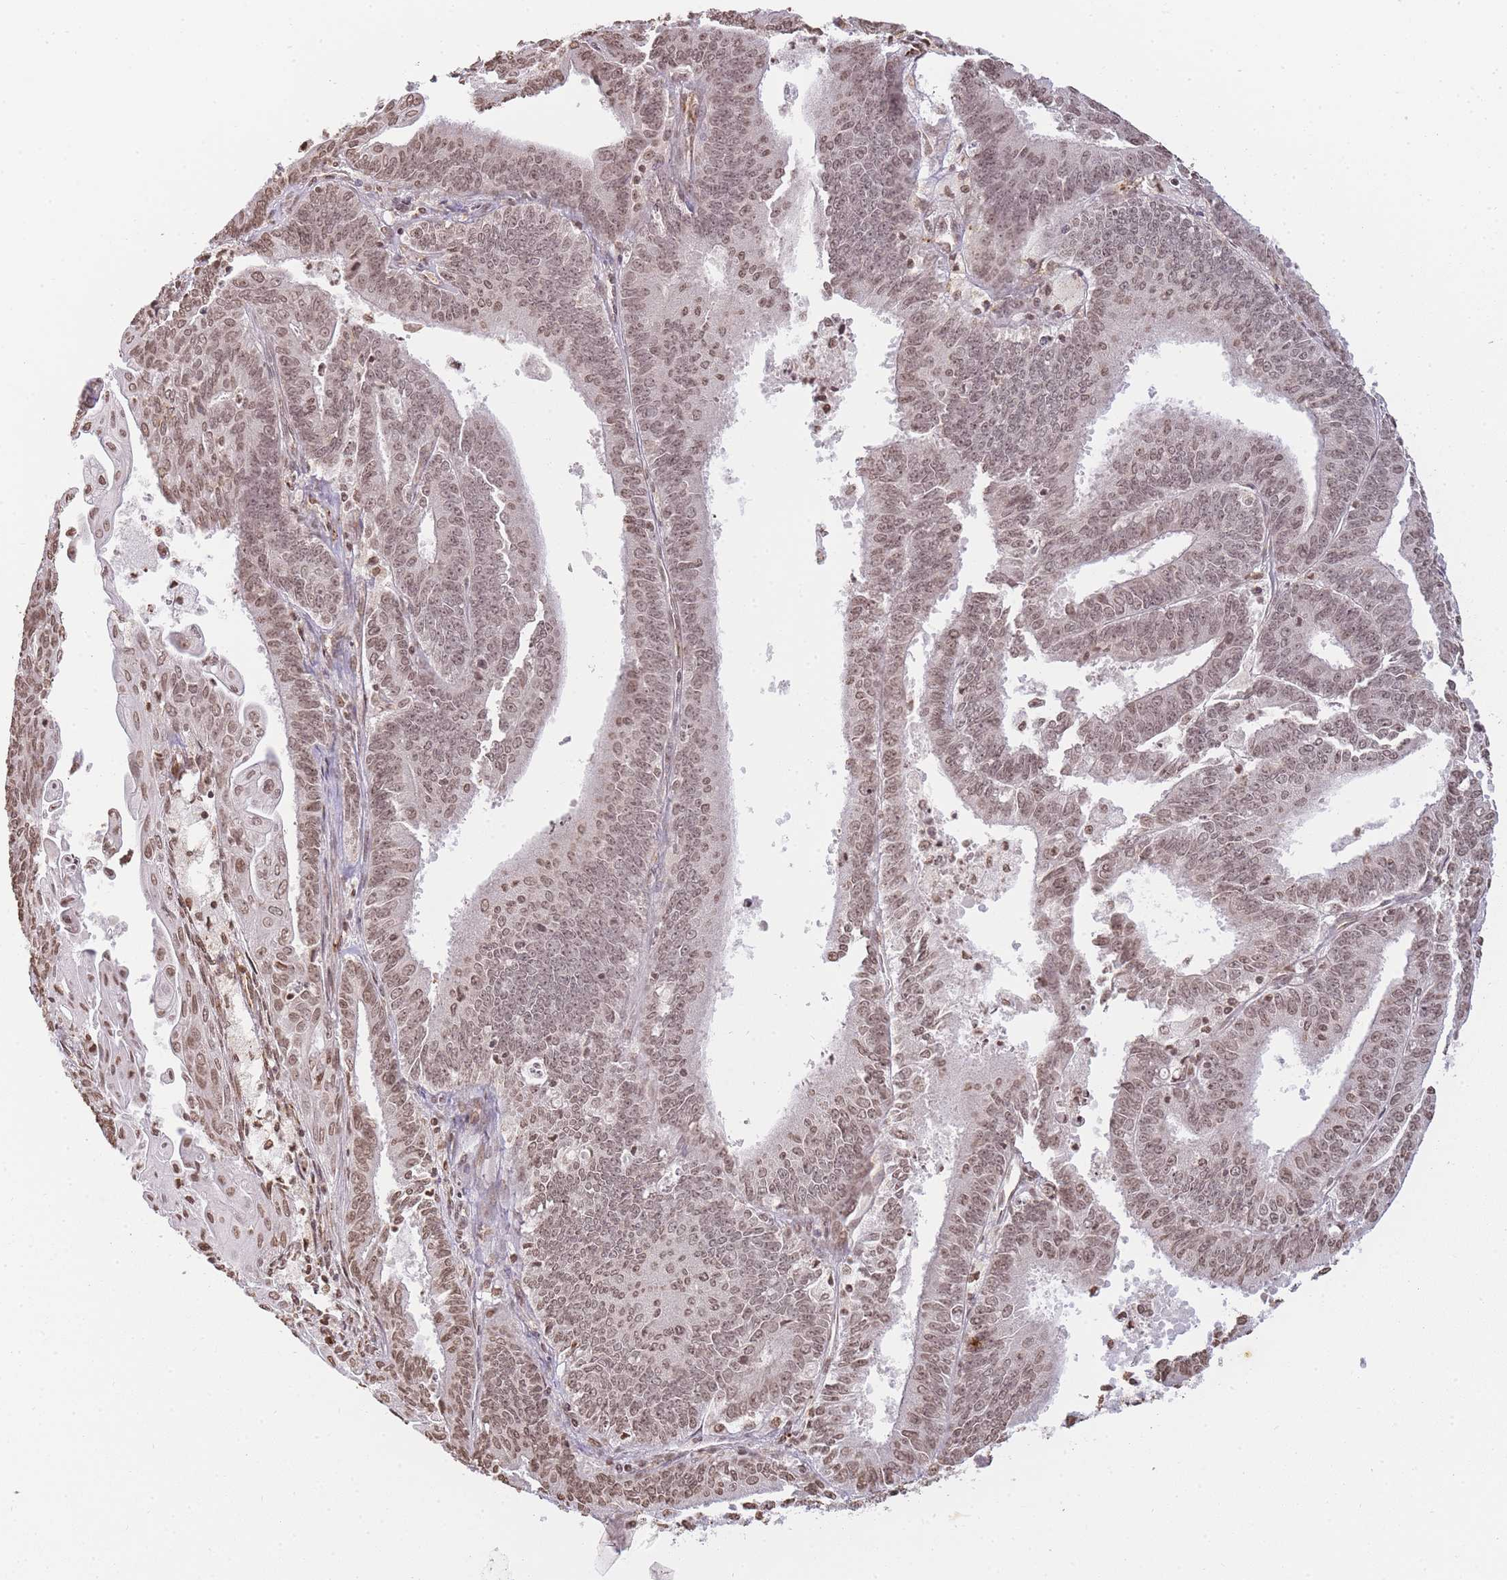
{"staining": {"intensity": "moderate", "quantity": "25%-75%", "location": "nuclear"}, "tissue": "endometrial cancer", "cell_type": "Tumor cells", "image_type": "cancer", "snomed": [{"axis": "morphology", "description": "Adenocarcinoma, NOS"}, {"axis": "topography", "description": "Endometrium"}], "caption": "IHC of human endometrial cancer exhibits medium levels of moderate nuclear expression in approximately 25%-75% of tumor cells.", "gene": "WWTR1", "patient": {"sex": "female", "age": 73}}